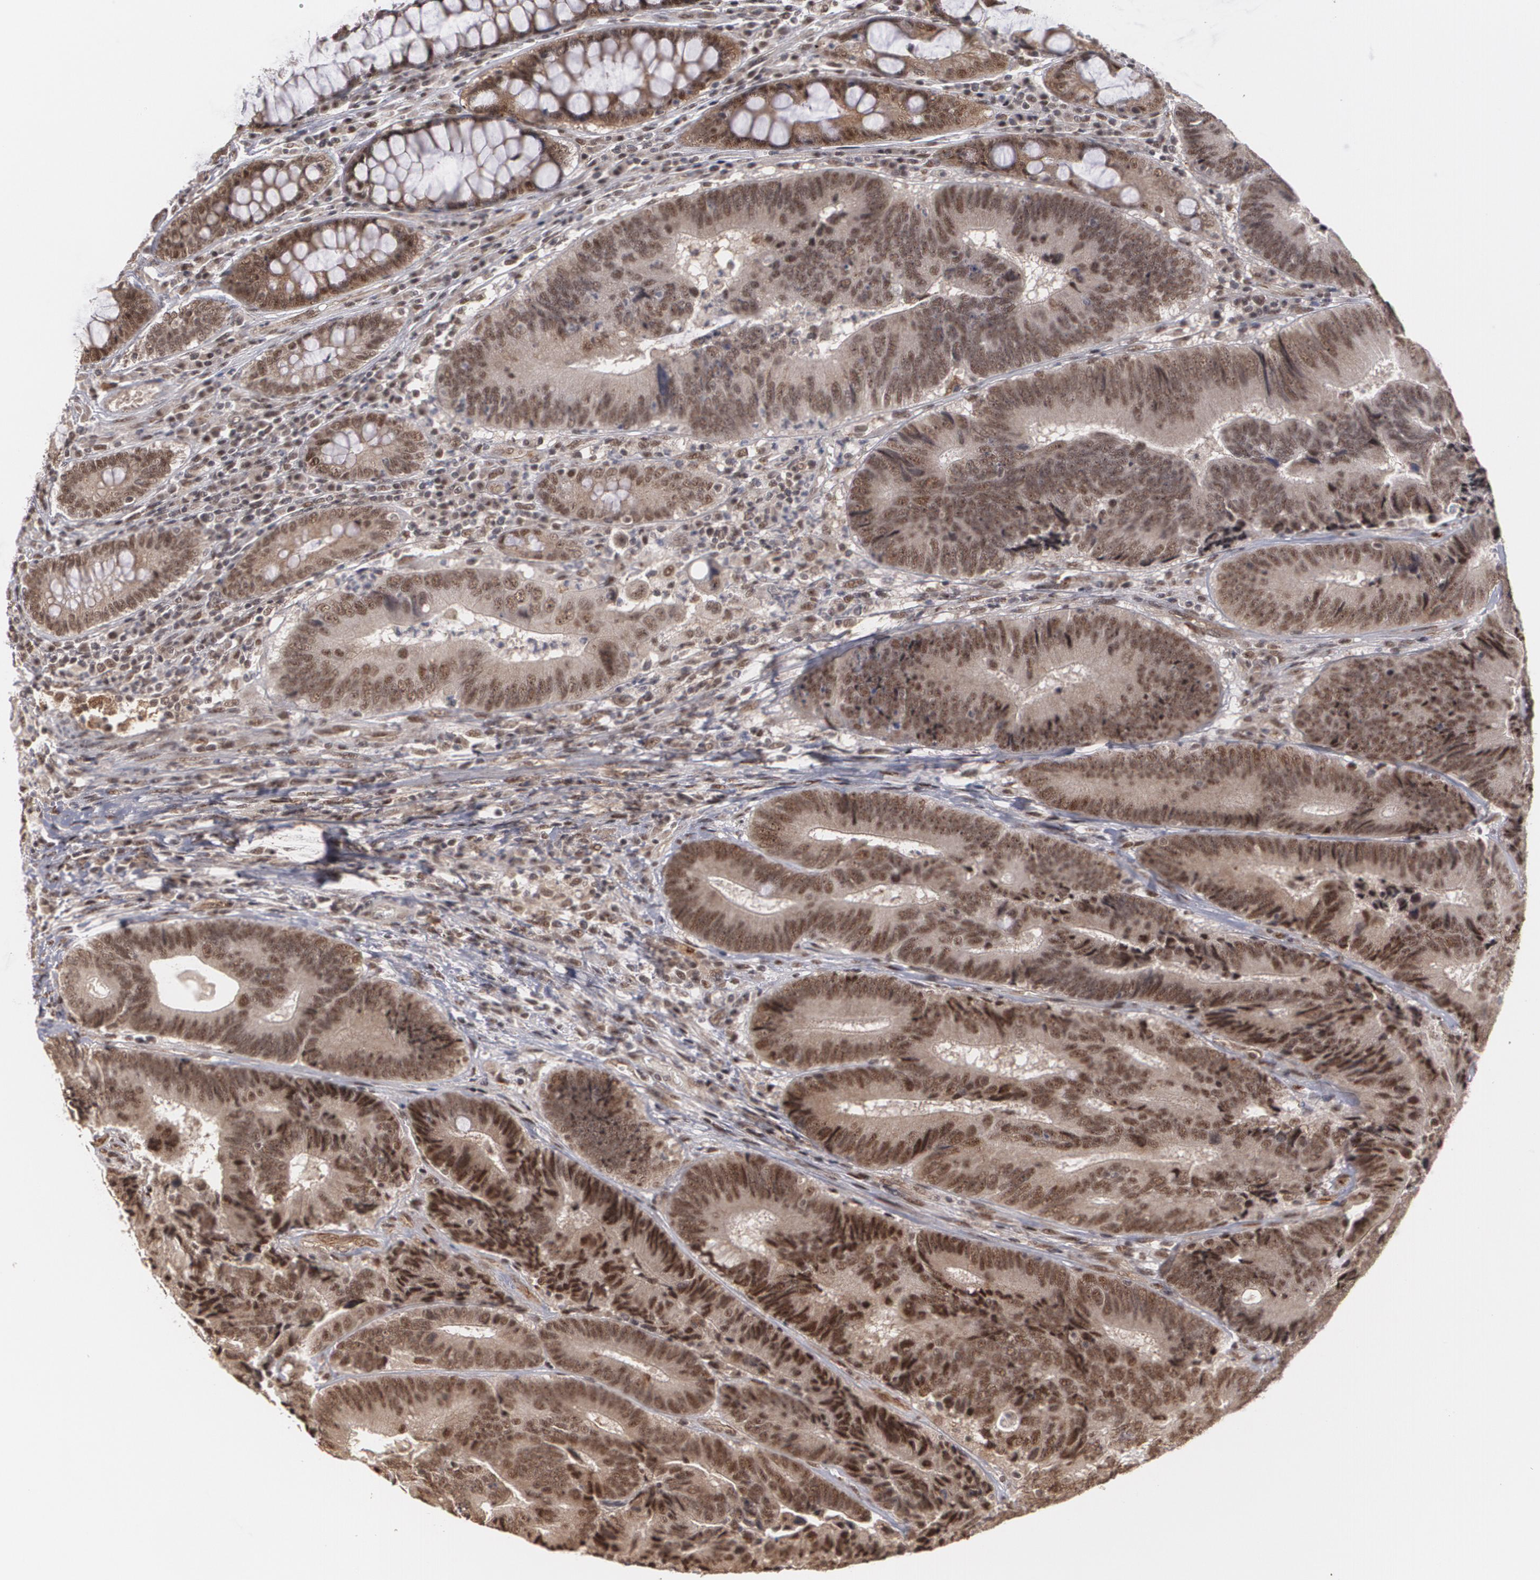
{"staining": {"intensity": "moderate", "quantity": ">75%", "location": "cytoplasmic/membranous,nuclear"}, "tissue": "colorectal cancer", "cell_type": "Tumor cells", "image_type": "cancer", "snomed": [{"axis": "morphology", "description": "Normal tissue, NOS"}, {"axis": "morphology", "description": "Adenocarcinoma, NOS"}, {"axis": "topography", "description": "Colon"}], "caption": "Immunohistochemical staining of human colorectal cancer exhibits moderate cytoplasmic/membranous and nuclear protein positivity in approximately >75% of tumor cells.", "gene": "ZNF75A", "patient": {"sex": "female", "age": 78}}